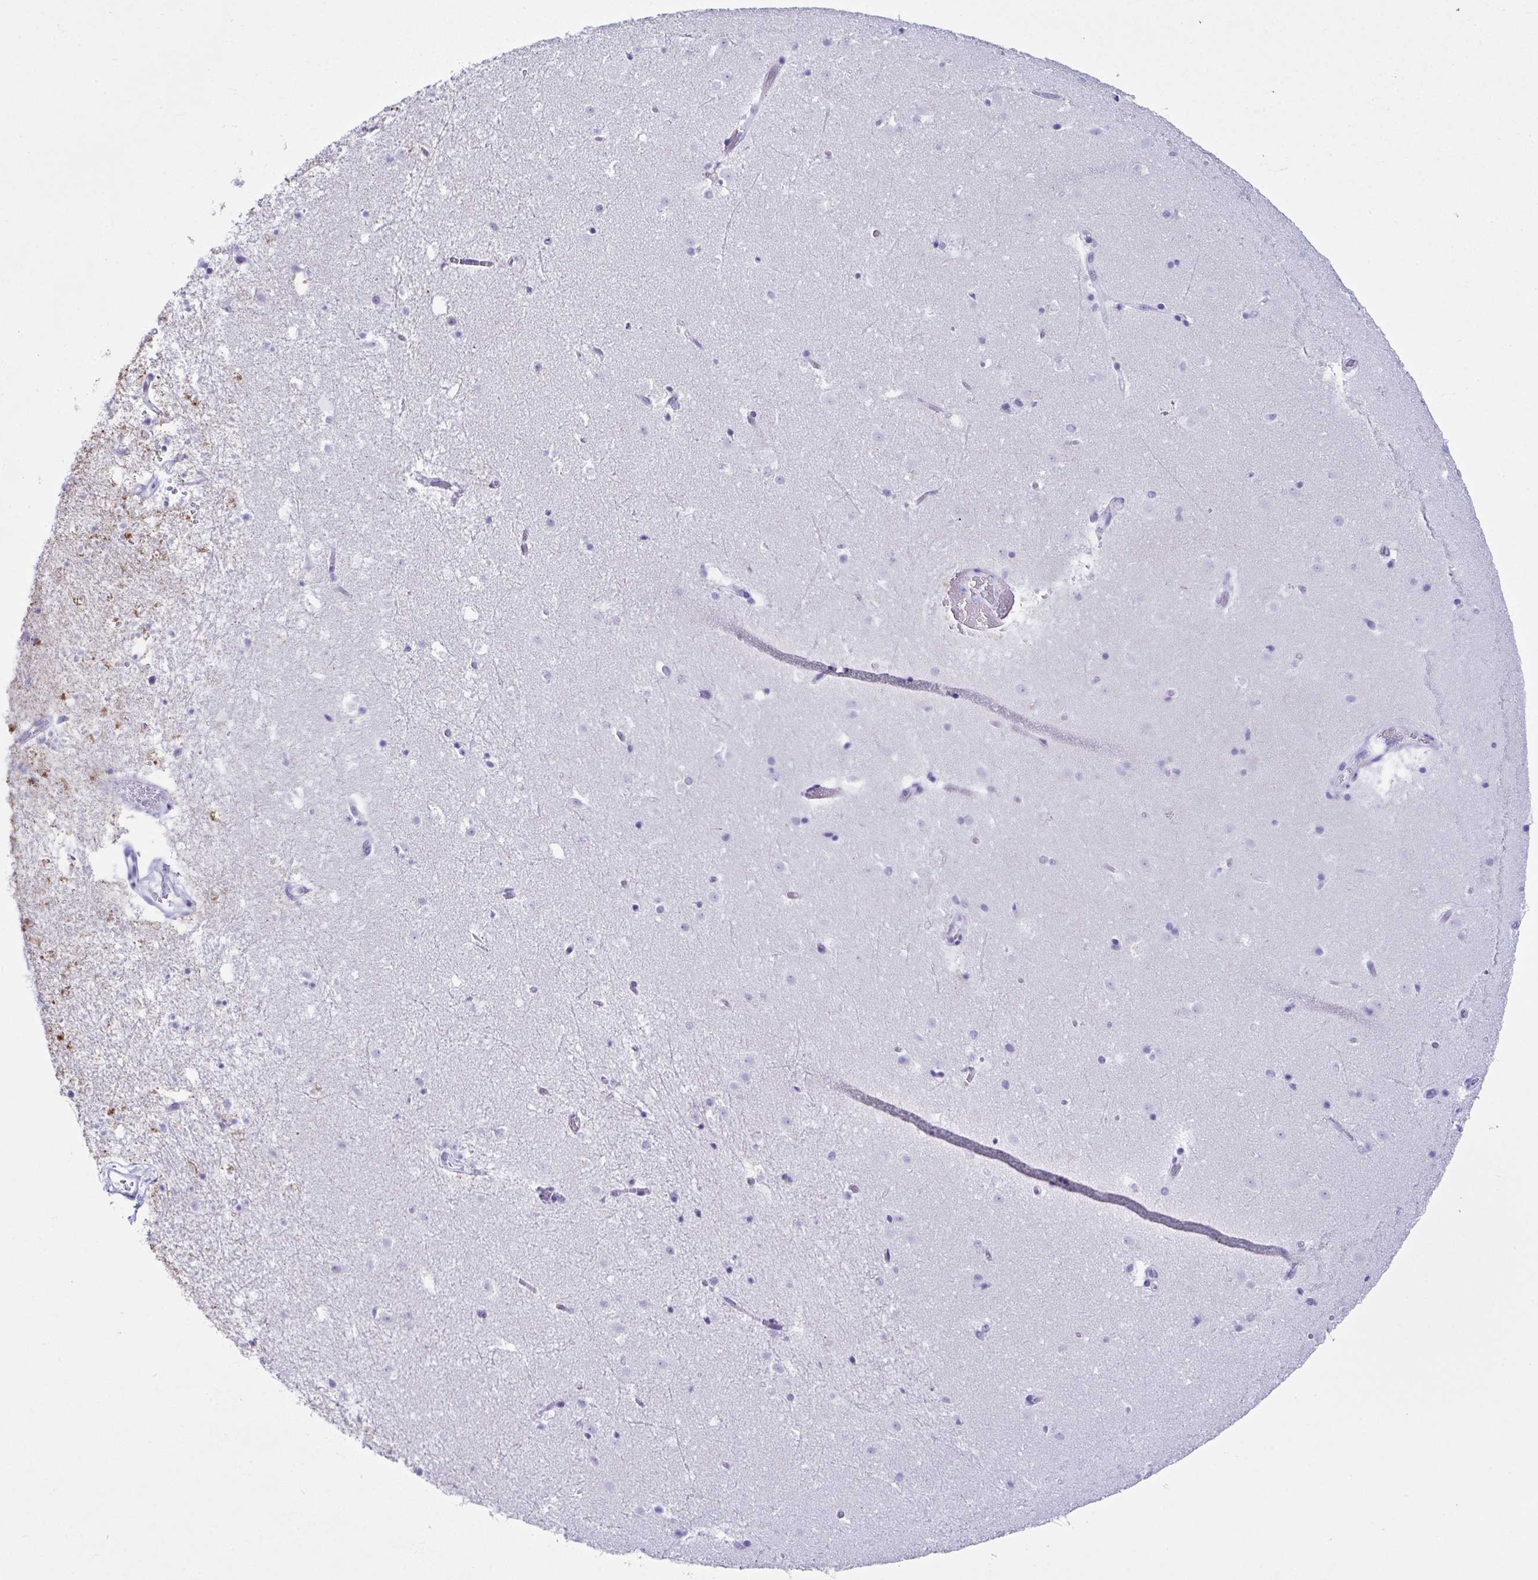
{"staining": {"intensity": "negative", "quantity": "none", "location": "none"}, "tissue": "caudate", "cell_type": "Glial cells", "image_type": "normal", "snomed": [{"axis": "morphology", "description": "Normal tissue, NOS"}, {"axis": "topography", "description": "Lateral ventricle wall"}], "caption": "Human caudate stained for a protein using immunohistochemistry (IHC) exhibits no positivity in glial cells.", "gene": "LGALS4", "patient": {"sex": "male", "age": 37}}